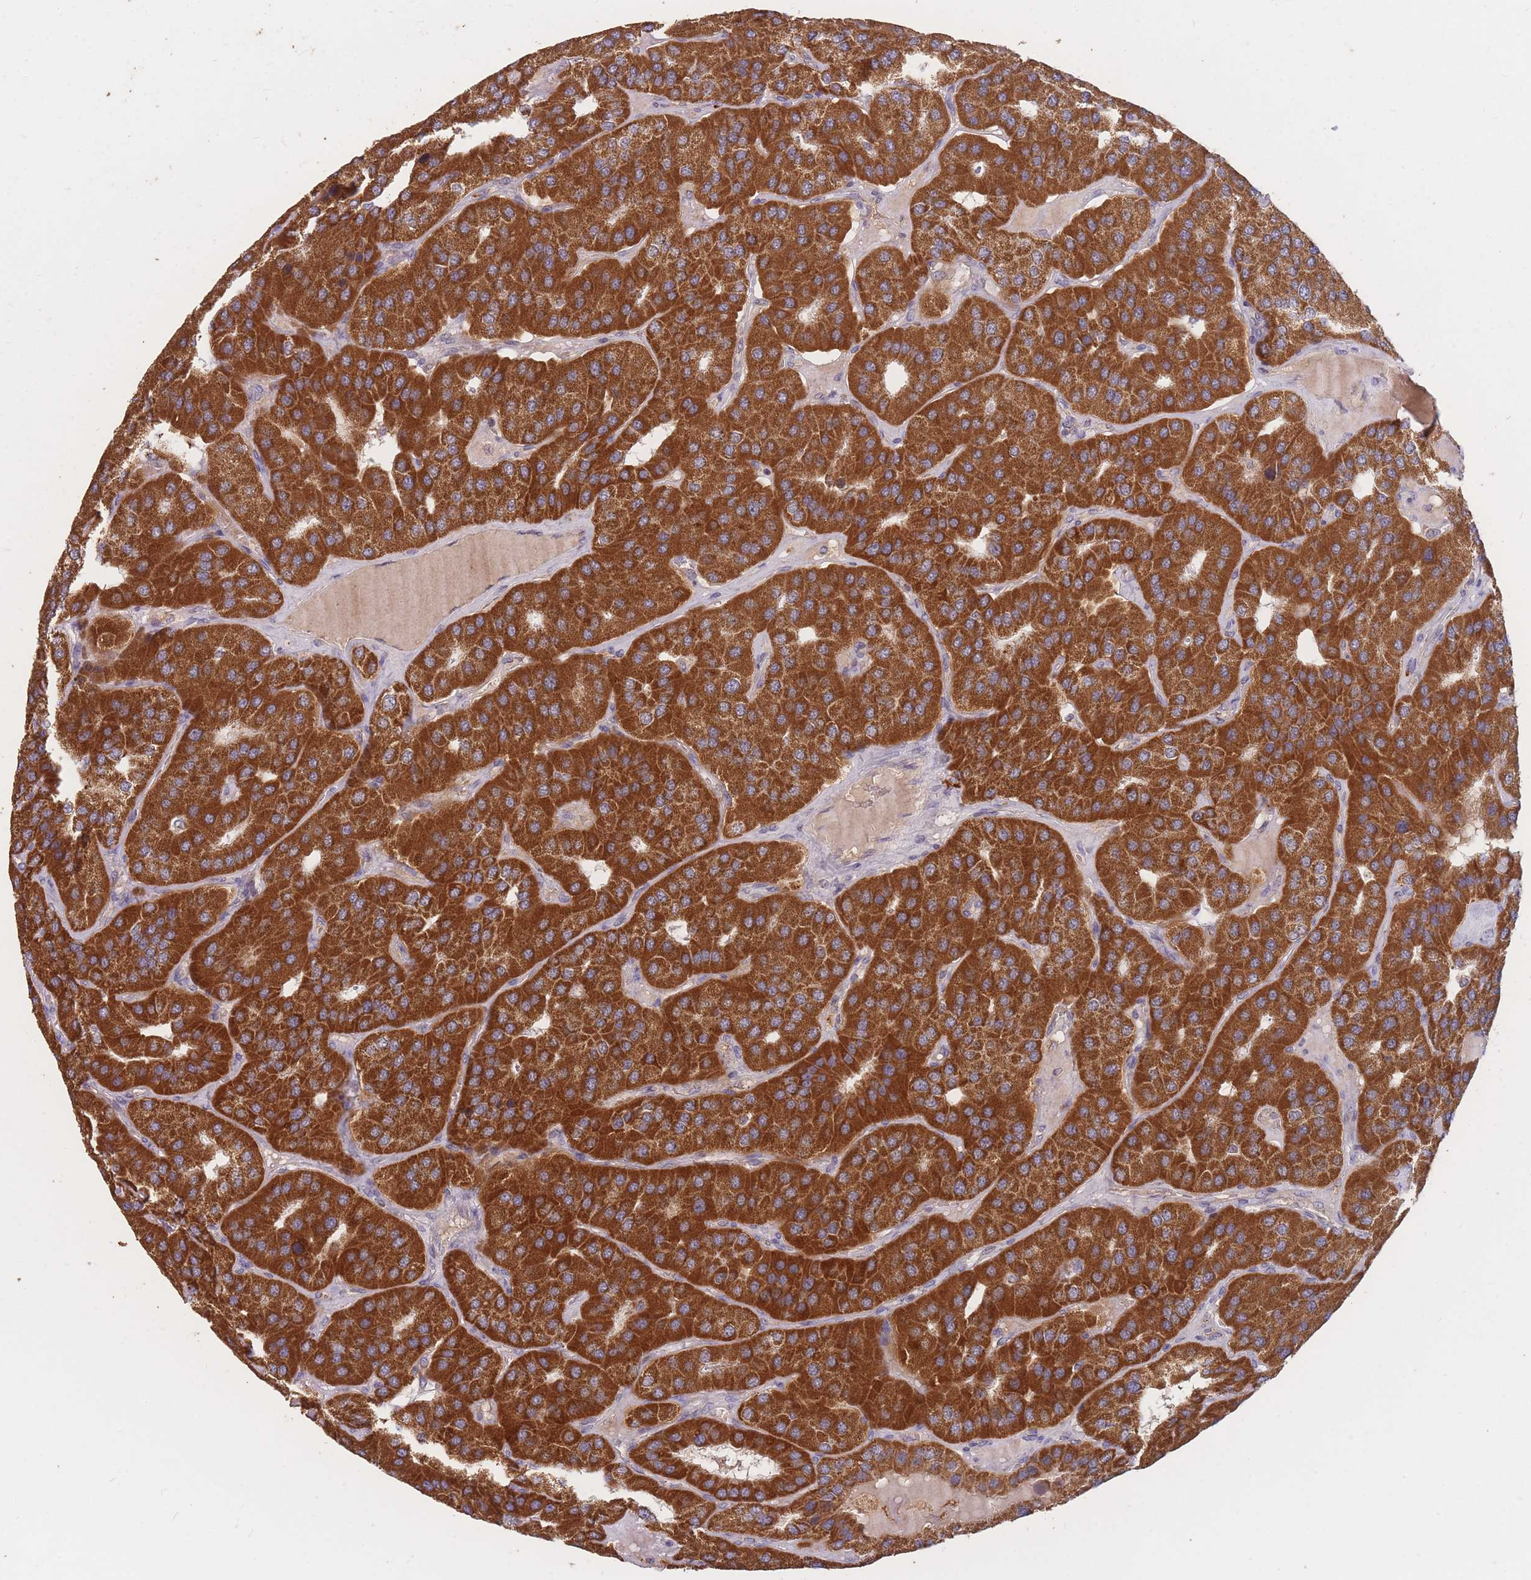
{"staining": {"intensity": "strong", "quantity": ">75%", "location": "cytoplasmic/membranous"}, "tissue": "parathyroid gland", "cell_type": "Glandular cells", "image_type": "normal", "snomed": [{"axis": "morphology", "description": "Normal tissue, NOS"}, {"axis": "morphology", "description": "Adenoma, NOS"}, {"axis": "topography", "description": "Parathyroid gland"}], "caption": "About >75% of glandular cells in normal parathyroid gland display strong cytoplasmic/membranous protein expression as visualized by brown immunohistochemical staining.", "gene": "PTPMT1", "patient": {"sex": "female", "age": 86}}